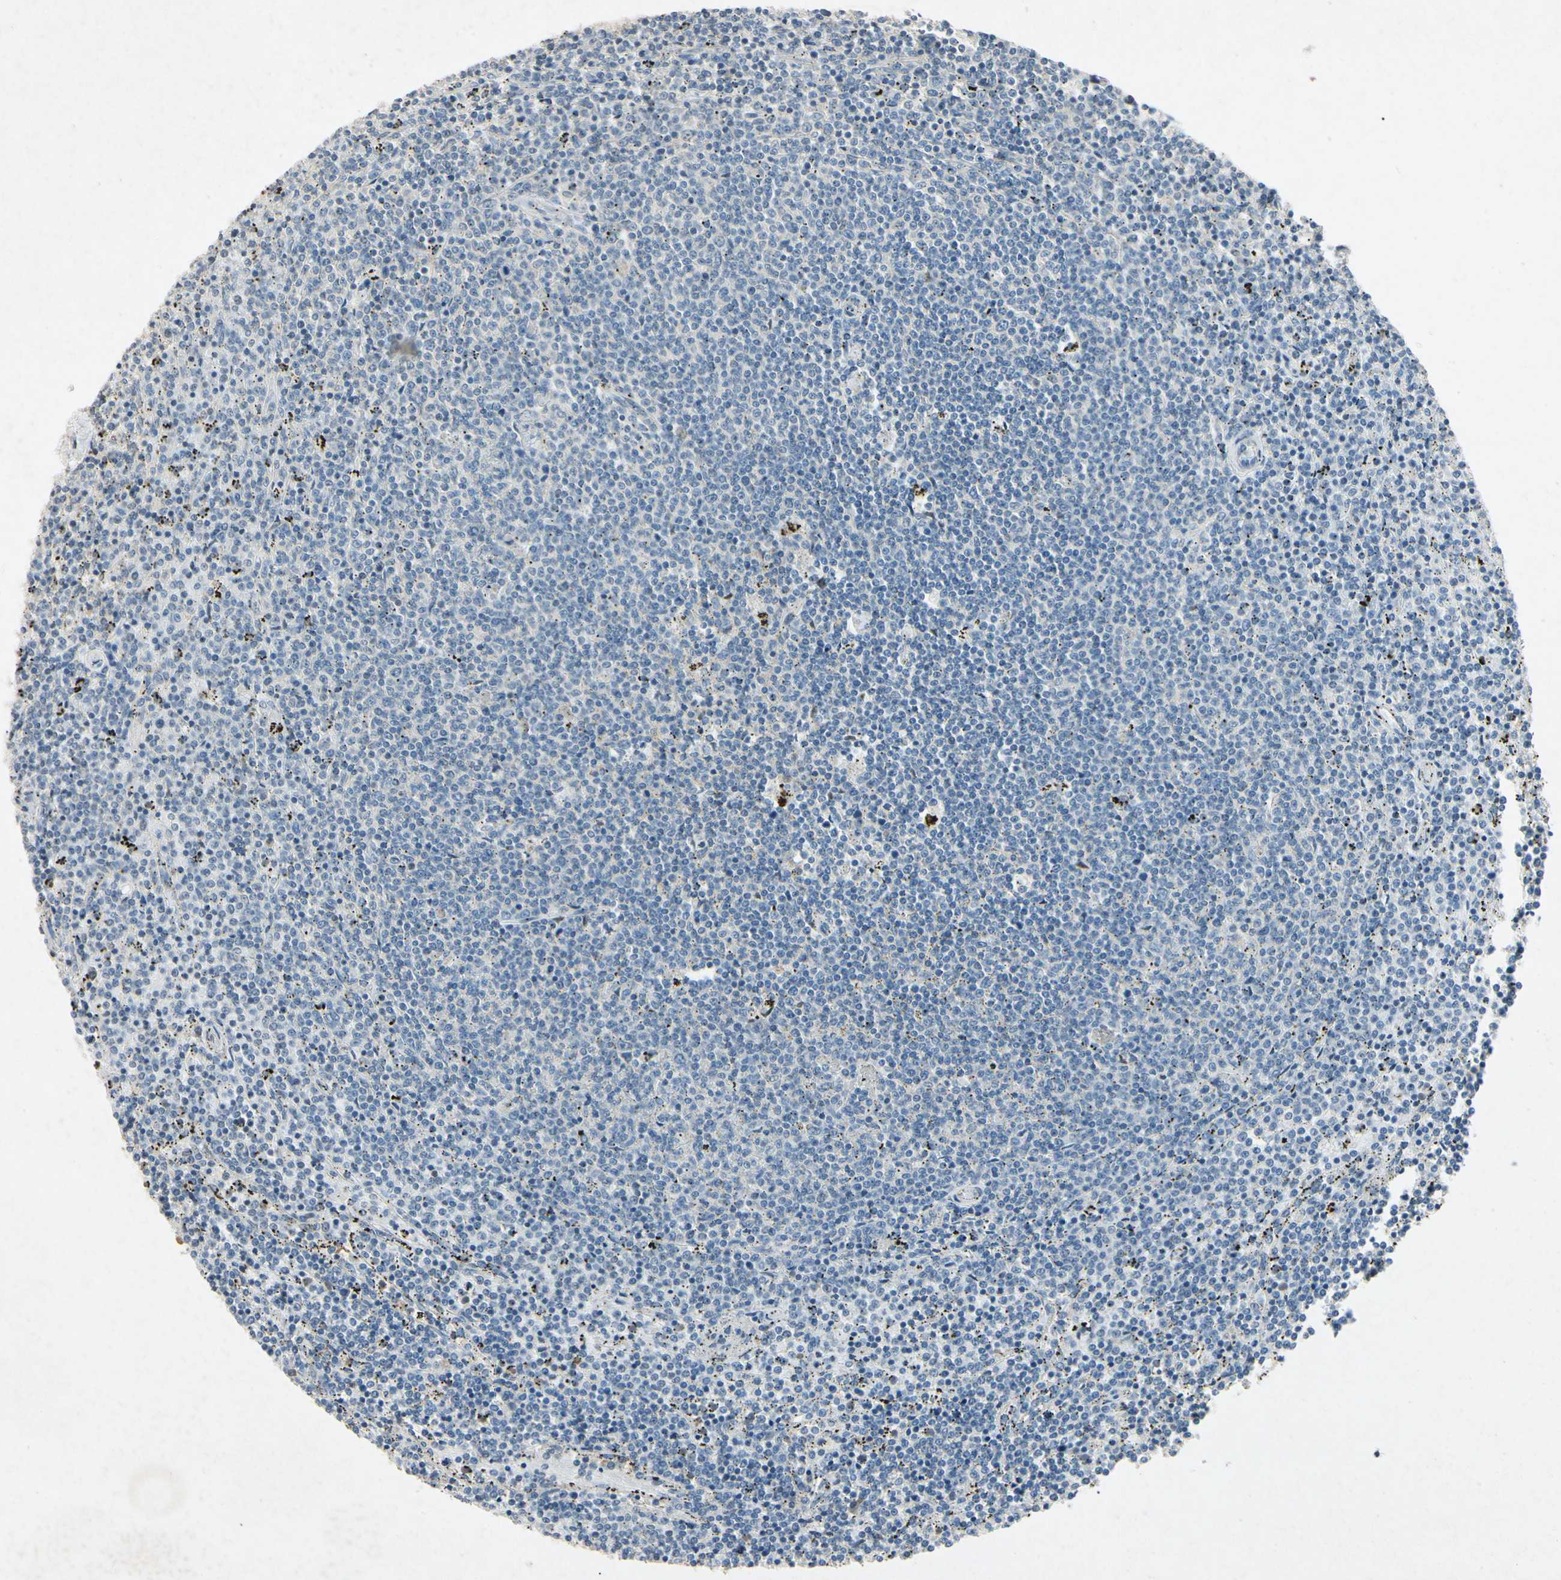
{"staining": {"intensity": "negative", "quantity": "none", "location": "none"}, "tissue": "lymphoma", "cell_type": "Tumor cells", "image_type": "cancer", "snomed": [{"axis": "morphology", "description": "Malignant lymphoma, non-Hodgkin's type, Low grade"}, {"axis": "topography", "description": "Spleen"}], "caption": "This image is of lymphoma stained with immunohistochemistry to label a protein in brown with the nuclei are counter-stained blue. There is no staining in tumor cells. Brightfield microscopy of immunohistochemistry (IHC) stained with DAB (brown) and hematoxylin (blue), captured at high magnification.", "gene": "HSPA1B", "patient": {"sex": "female", "age": 50}}